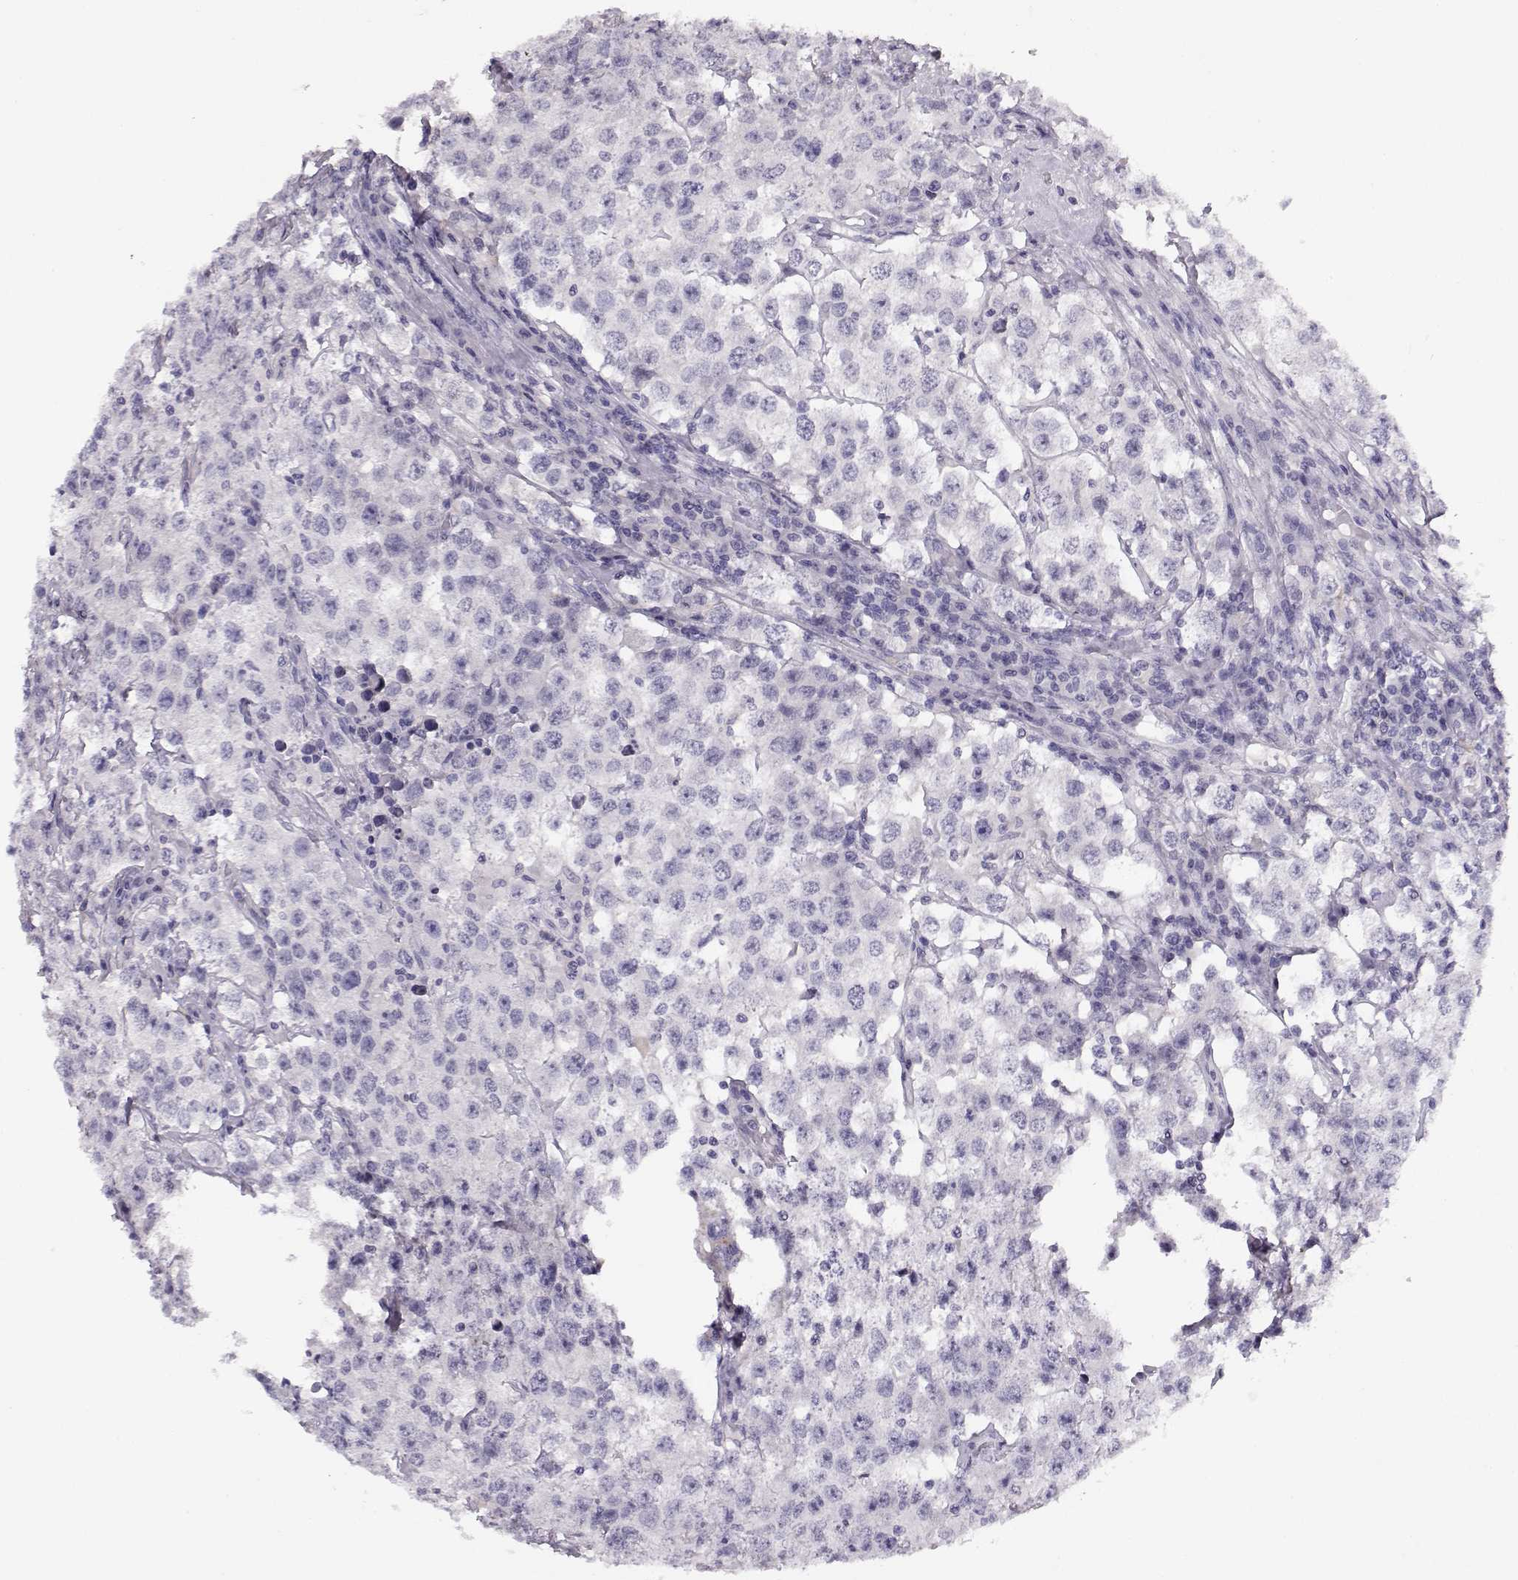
{"staining": {"intensity": "negative", "quantity": "none", "location": "none"}, "tissue": "testis cancer", "cell_type": "Tumor cells", "image_type": "cancer", "snomed": [{"axis": "morphology", "description": "Seminoma, NOS"}, {"axis": "topography", "description": "Testis"}], "caption": "Tumor cells are negative for brown protein staining in testis cancer.", "gene": "CRX", "patient": {"sex": "male", "age": 52}}